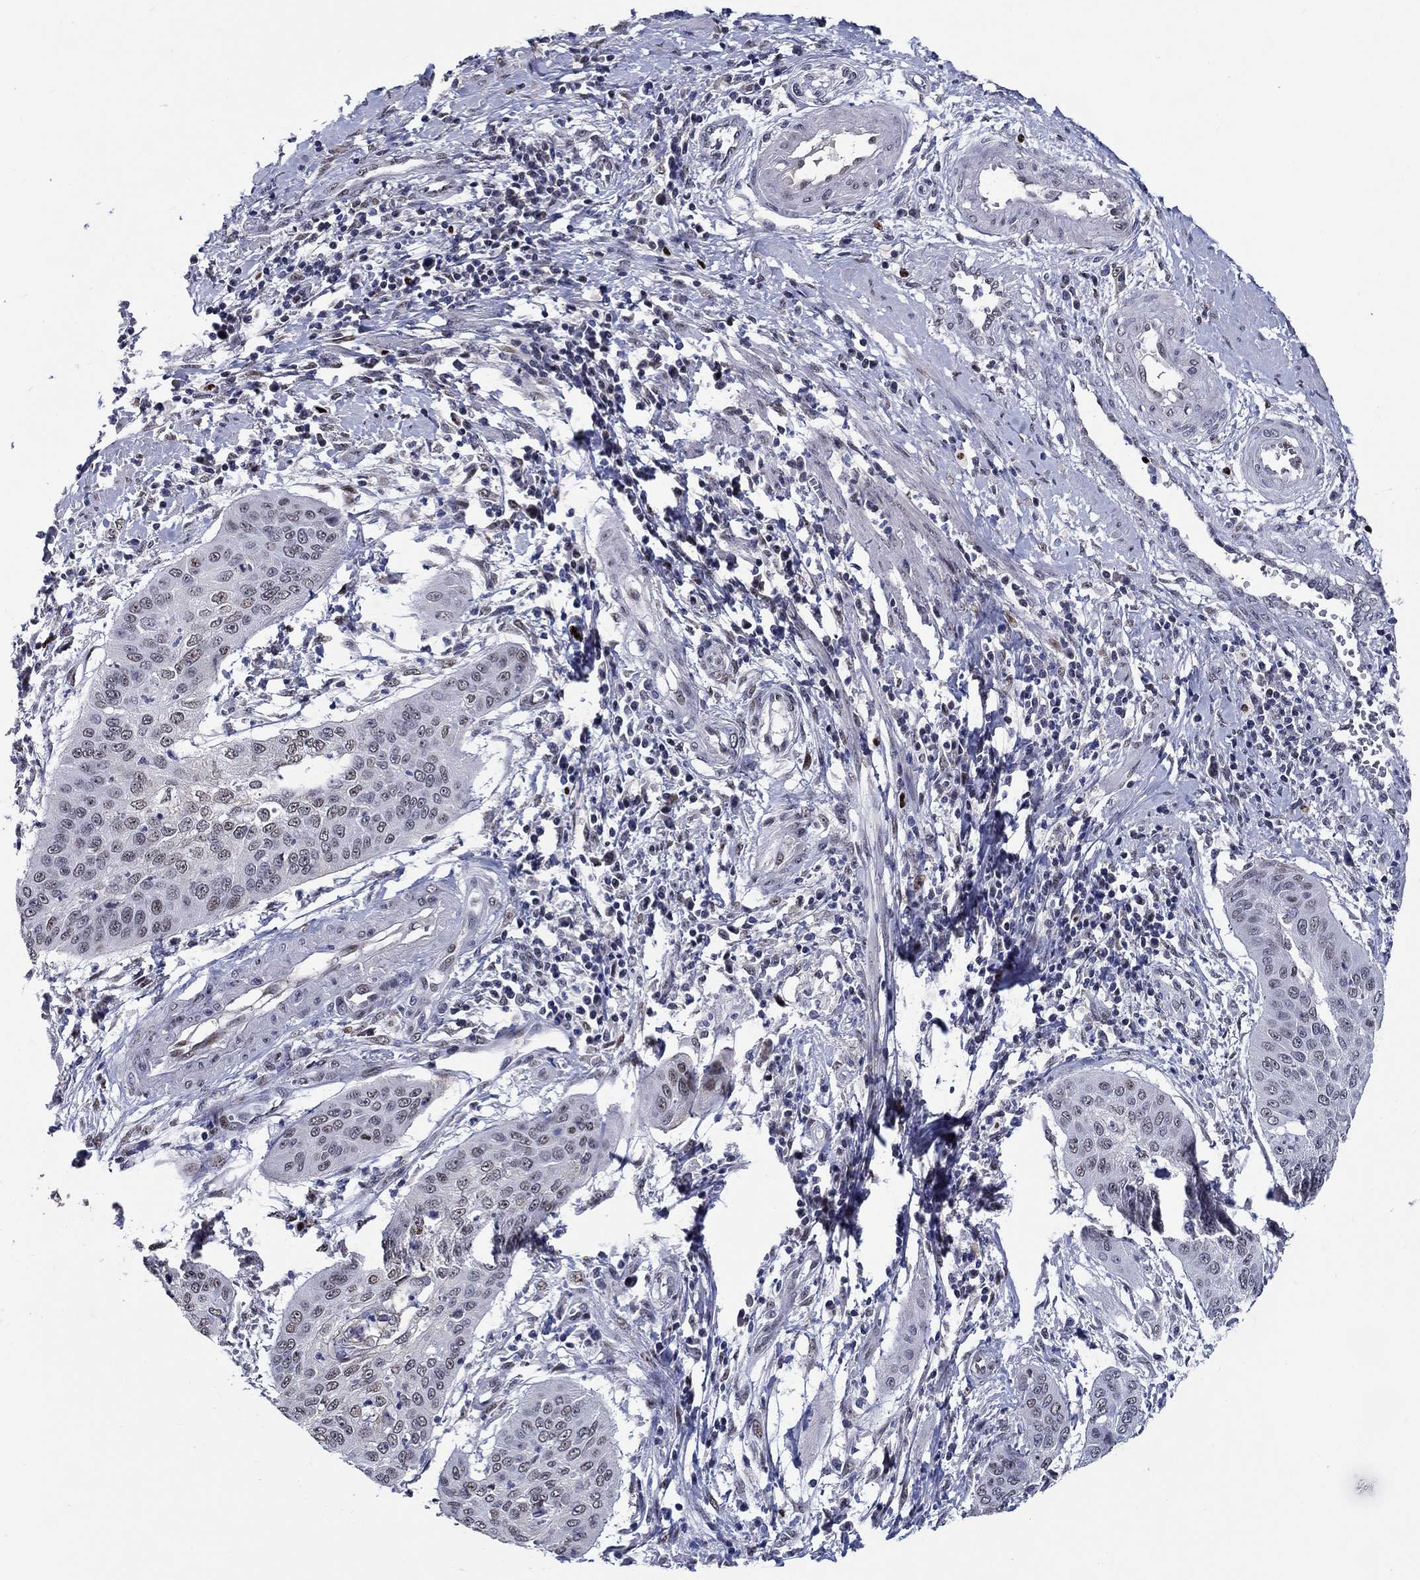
{"staining": {"intensity": "moderate", "quantity": "<25%", "location": "nuclear"}, "tissue": "cervical cancer", "cell_type": "Tumor cells", "image_type": "cancer", "snomed": [{"axis": "morphology", "description": "Squamous cell carcinoma, NOS"}, {"axis": "topography", "description": "Cervix"}], "caption": "Approximately <25% of tumor cells in human cervical squamous cell carcinoma show moderate nuclear protein staining as visualized by brown immunohistochemical staining.", "gene": "GATA2", "patient": {"sex": "female", "age": 39}}